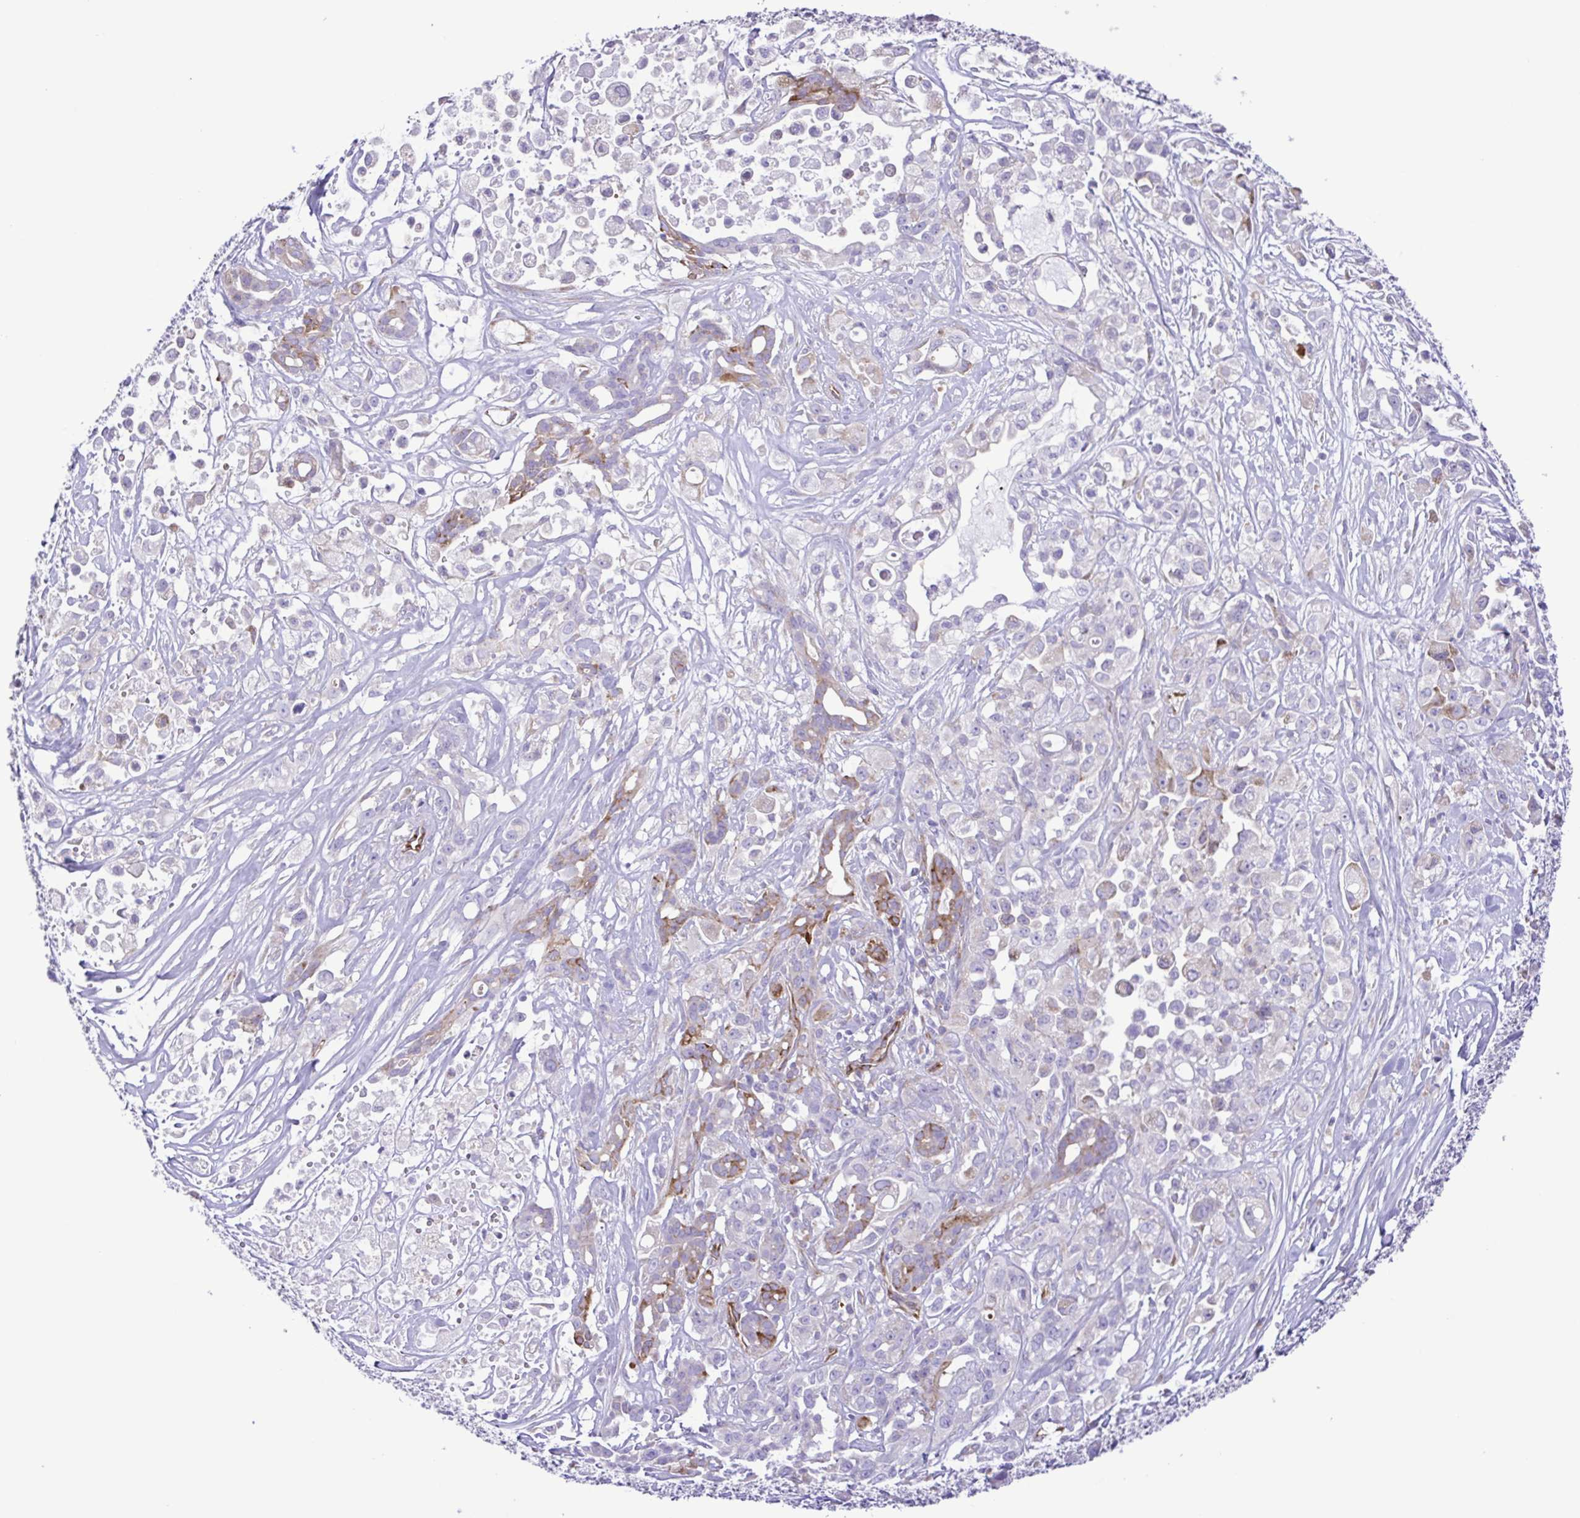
{"staining": {"intensity": "moderate", "quantity": "<25%", "location": "cytoplasmic/membranous"}, "tissue": "pancreatic cancer", "cell_type": "Tumor cells", "image_type": "cancer", "snomed": [{"axis": "morphology", "description": "Adenocarcinoma, NOS"}, {"axis": "topography", "description": "Pancreas"}], "caption": "This histopathology image demonstrates adenocarcinoma (pancreatic) stained with immunohistochemistry to label a protein in brown. The cytoplasmic/membranous of tumor cells show moderate positivity for the protein. Nuclei are counter-stained blue.", "gene": "FLT1", "patient": {"sex": "male", "age": 44}}